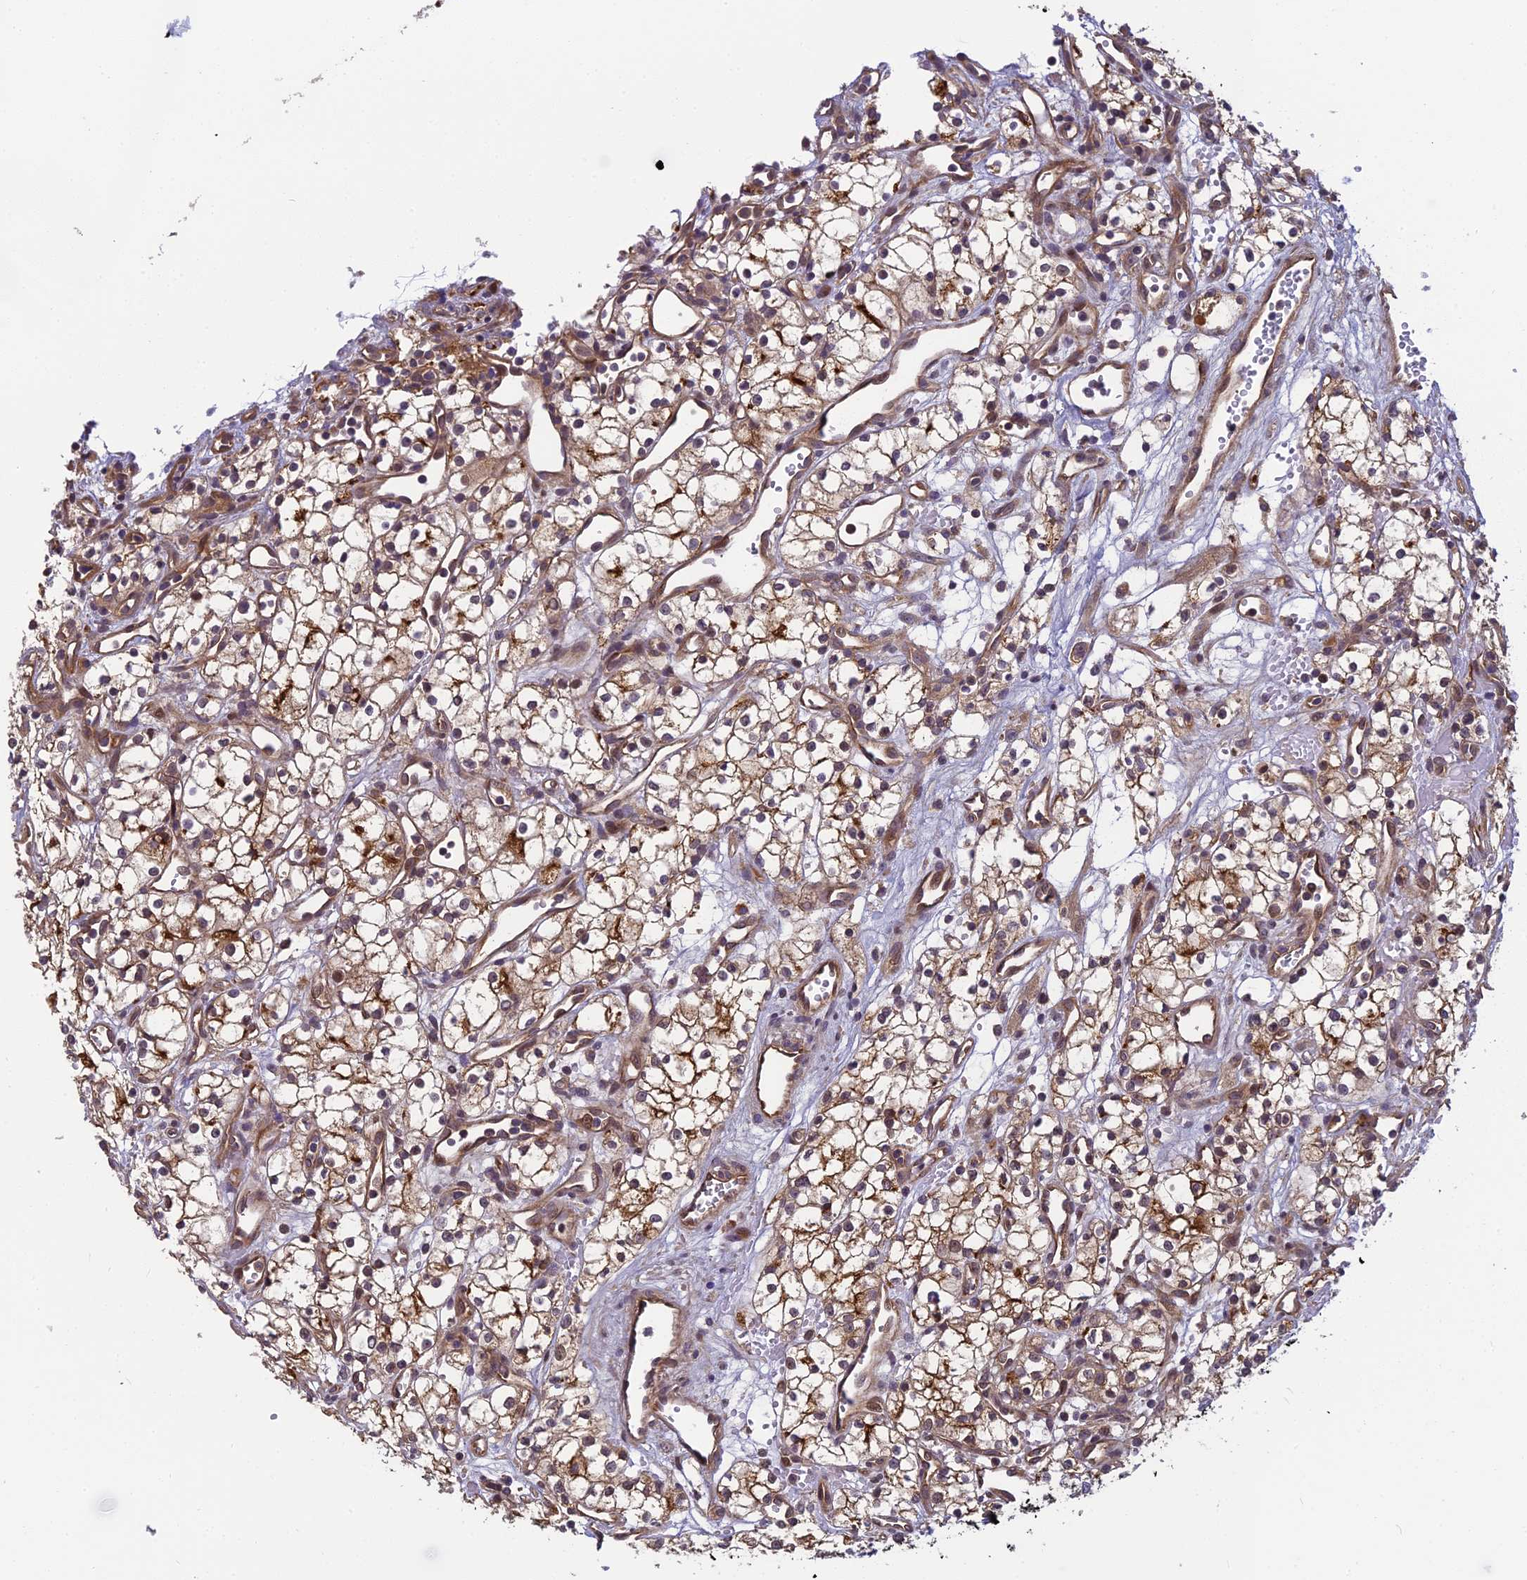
{"staining": {"intensity": "moderate", "quantity": ">75%", "location": "cytoplasmic/membranous"}, "tissue": "renal cancer", "cell_type": "Tumor cells", "image_type": "cancer", "snomed": [{"axis": "morphology", "description": "Adenocarcinoma, NOS"}, {"axis": "topography", "description": "Kidney"}], "caption": "A micrograph of human renal adenocarcinoma stained for a protein reveals moderate cytoplasmic/membranous brown staining in tumor cells.", "gene": "PIKFYVE", "patient": {"sex": "male", "age": 59}}